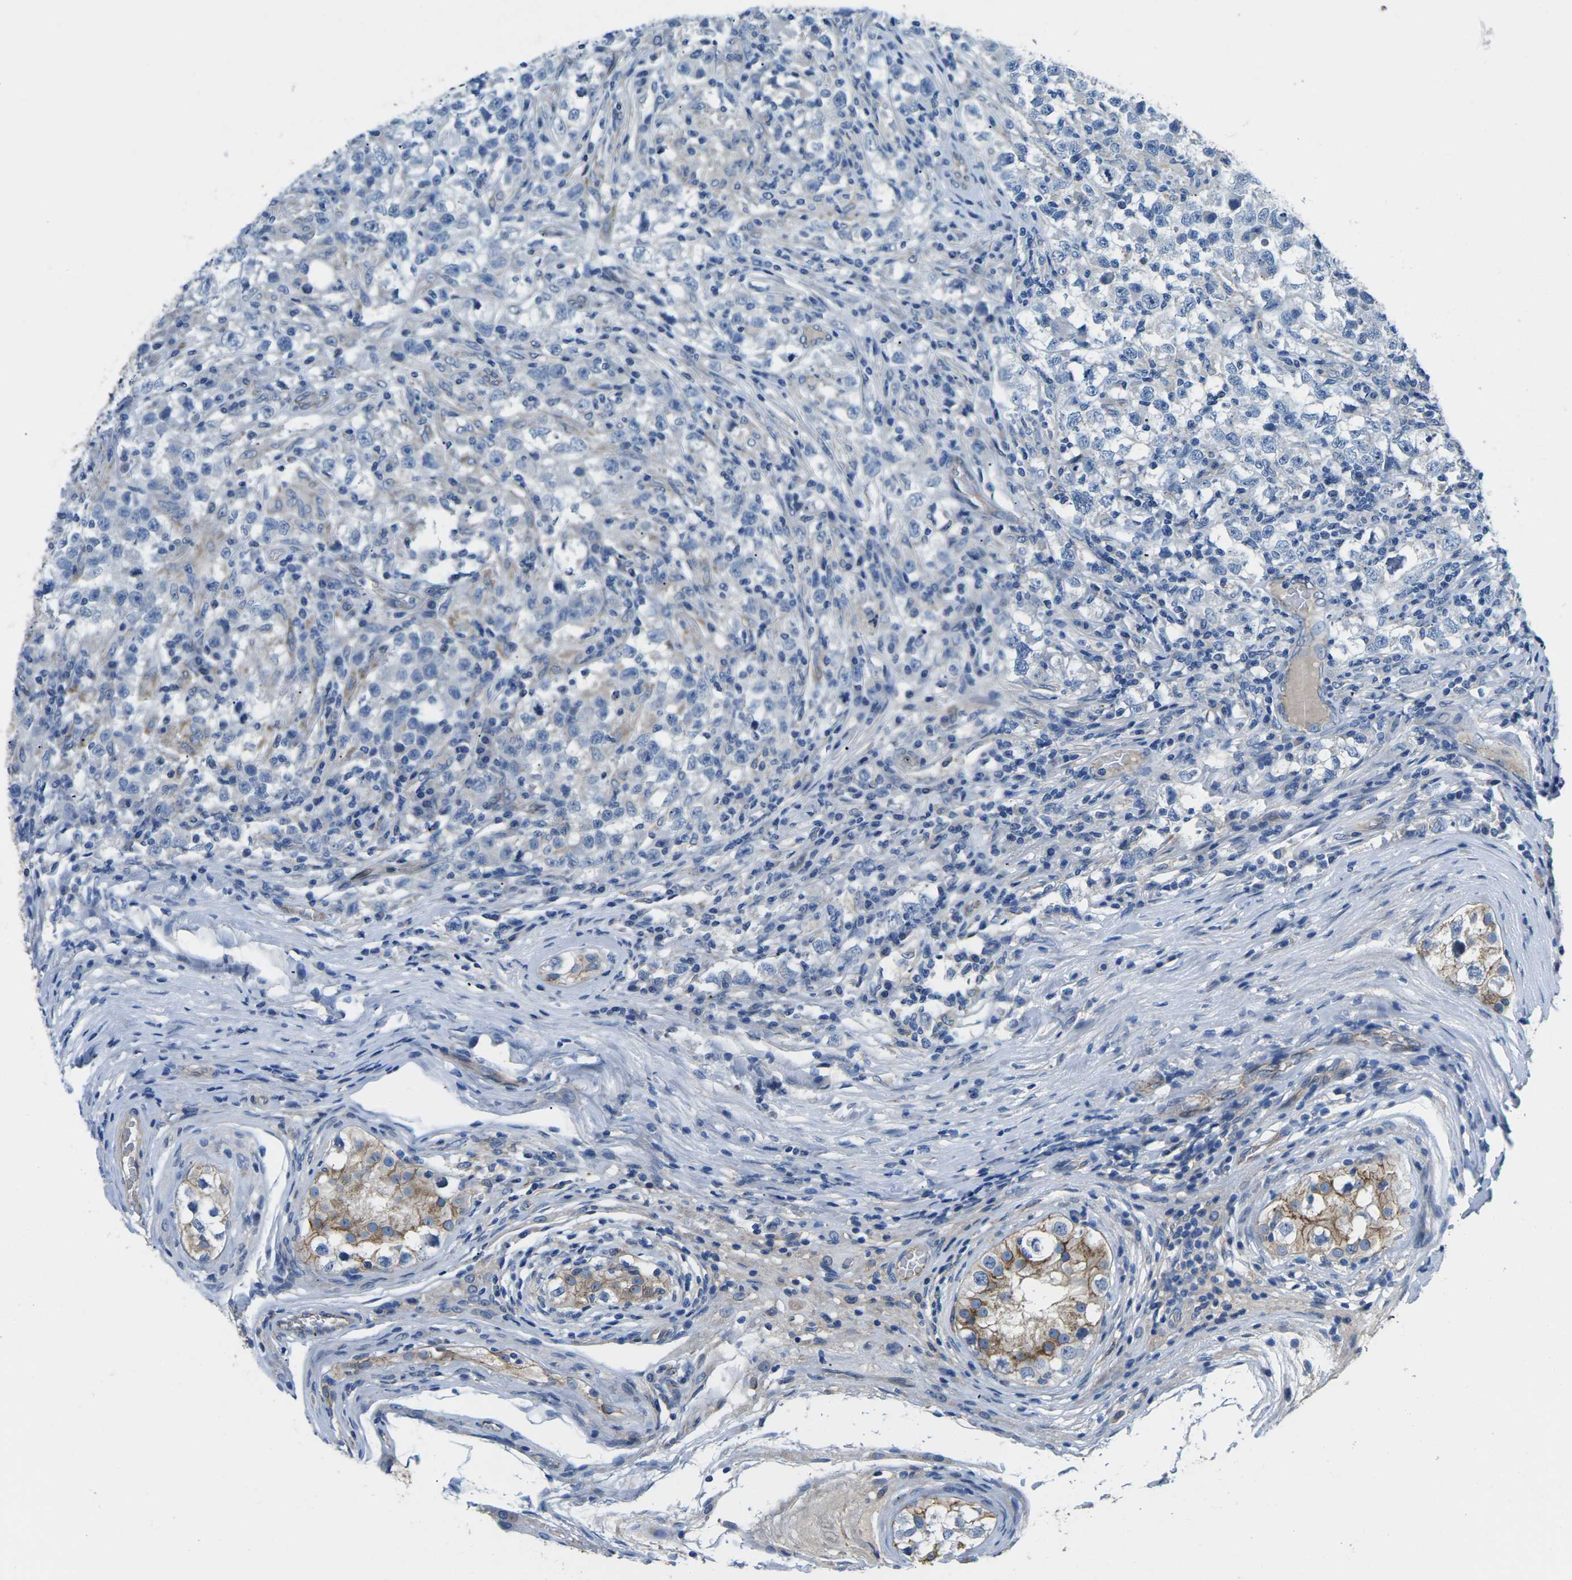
{"staining": {"intensity": "negative", "quantity": "none", "location": "none"}, "tissue": "testis cancer", "cell_type": "Tumor cells", "image_type": "cancer", "snomed": [{"axis": "morphology", "description": "Carcinoma, Embryonal, NOS"}, {"axis": "topography", "description": "Testis"}], "caption": "Testis cancer was stained to show a protein in brown. There is no significant staining in tumor cells. (DAB (3,3'-diaminobenzidine) immunohistochemistry with hematoxylin counter stain).", "gene": "CTNND1", "patient": {"sex": "male", "age": 21}}